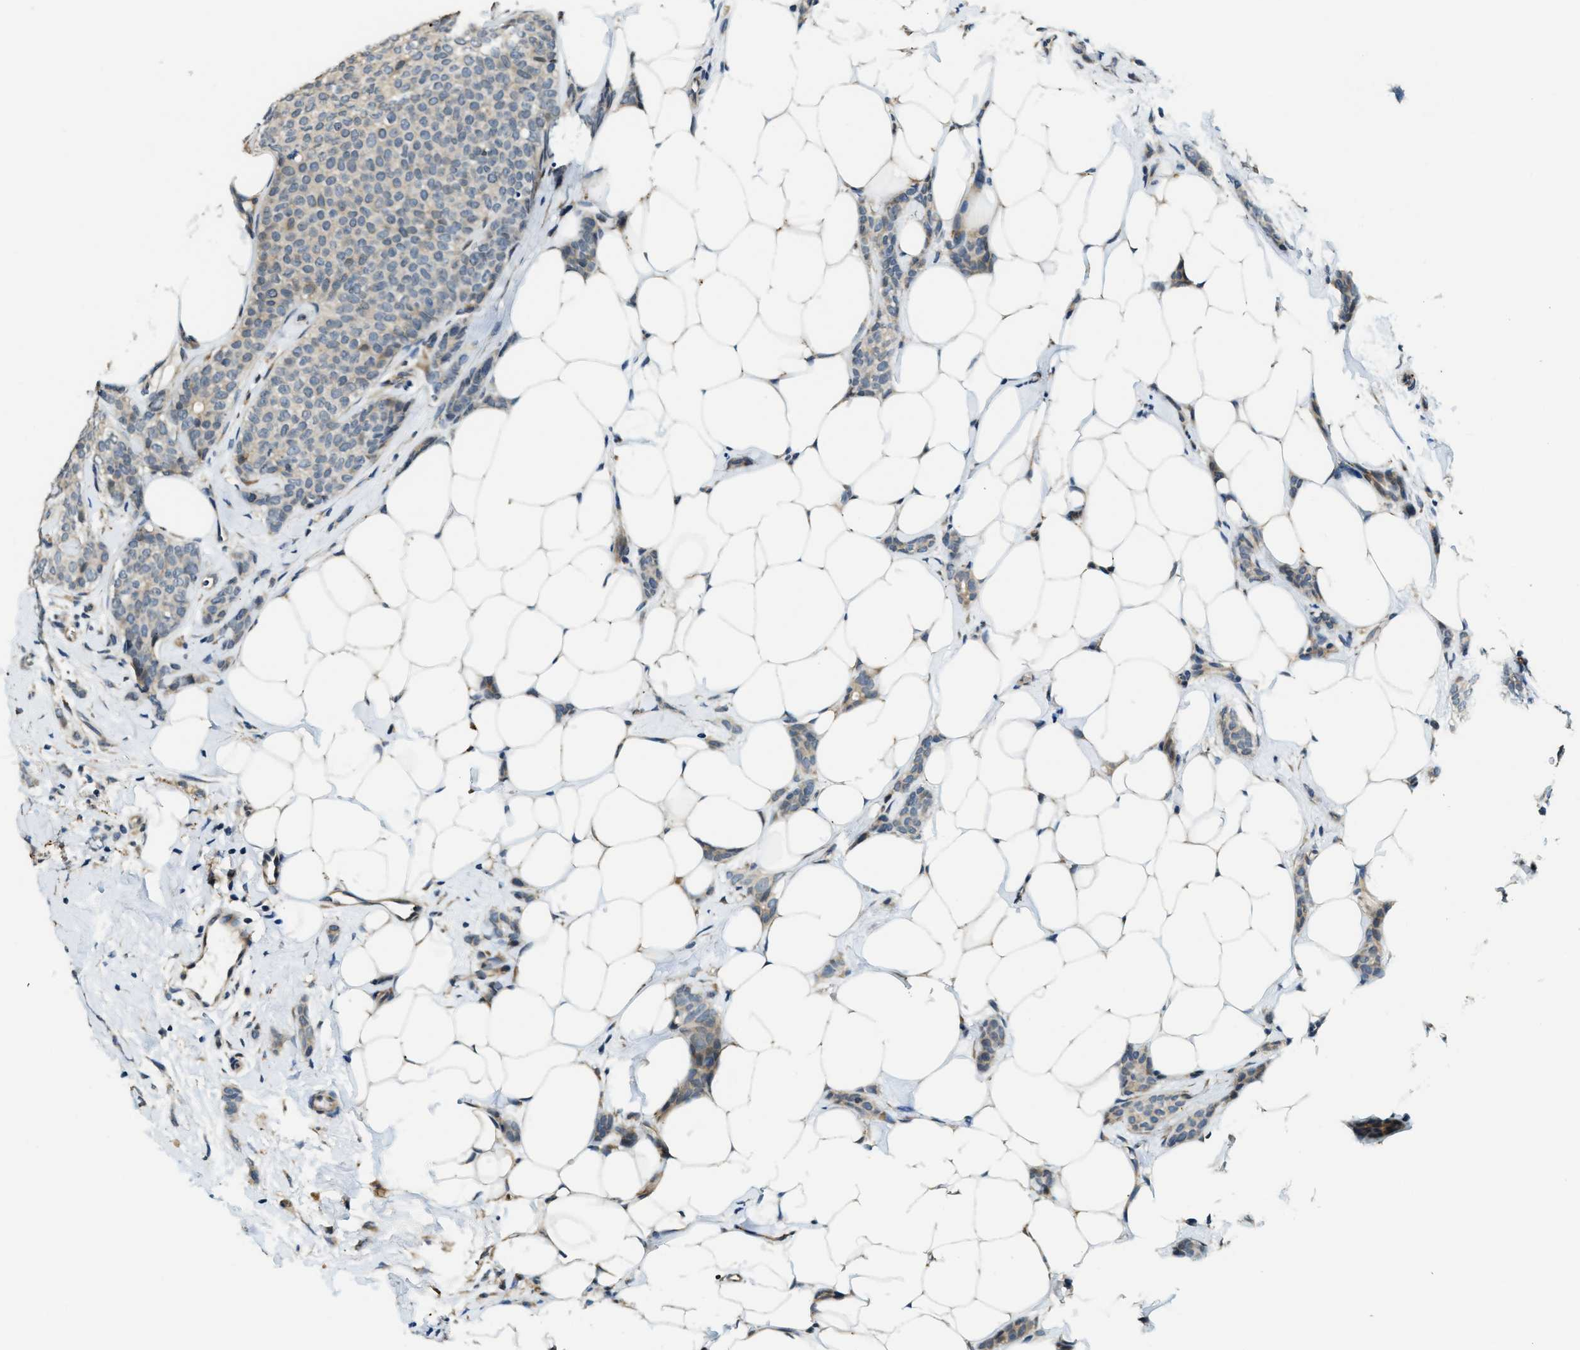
{"staining": {"intensity": "weak", "quantity": "<25%", "location": "cytoplasmic/membranous"}, "tissue": "breast cancer", "cell_type": "Tumor cells", "image_type": "cancer", "snomed": [{"axis": "morphology", "description": "Lobular carcinoma"}, {"axis": "topography", "description": "Skin"}, {"axis": "topography", "description": "Breast"}], "caption": "A photomicrograph of human lobular carcinoma (breast) is negative for staining in tumor cells.", "gene": "HERC2", "patient": {"sex": "female", "age": 46}}